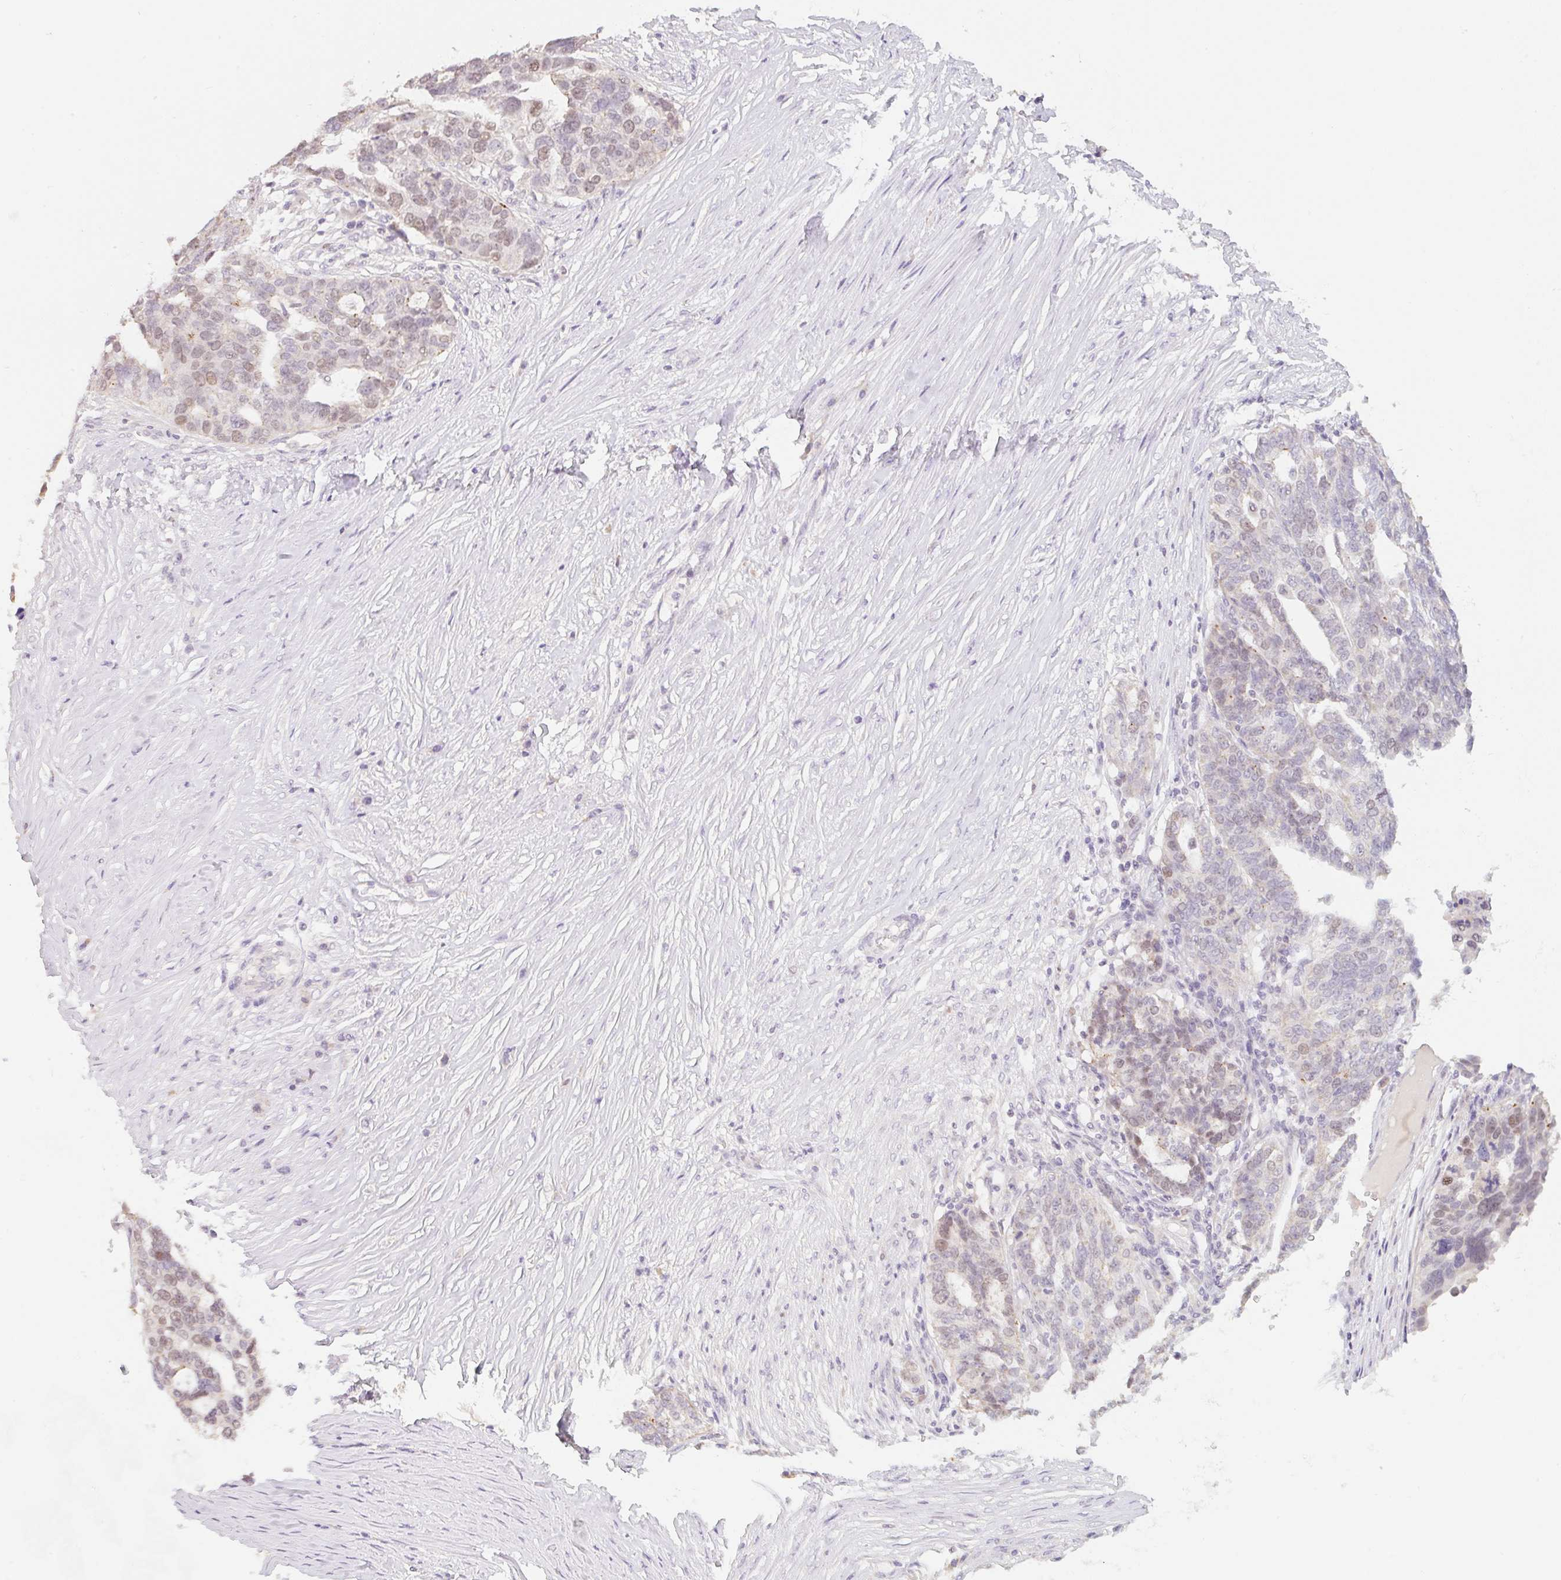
{"staining": {"intensity": "weak", "quantity": "25%-75%", "location": "nuclear"}, "tissue": "ovarian cancer", "cell_type": "Tumor cells", "image_type": "cancer", "snomed": [{"axis": "morphology", "description": "Cystadenocarcinoma, serous, NOS"}, {"axis": "topography", "description": "Ovary"}], "caption": "Serous cystadenocarcinoma (ovarian) was stained to show a protein in brown. There is low levels of weak nuclear expression in about 25%-75% of tumor cells.", "gene": "MIA2", "patient": {"sex": "female", "age": 59}}